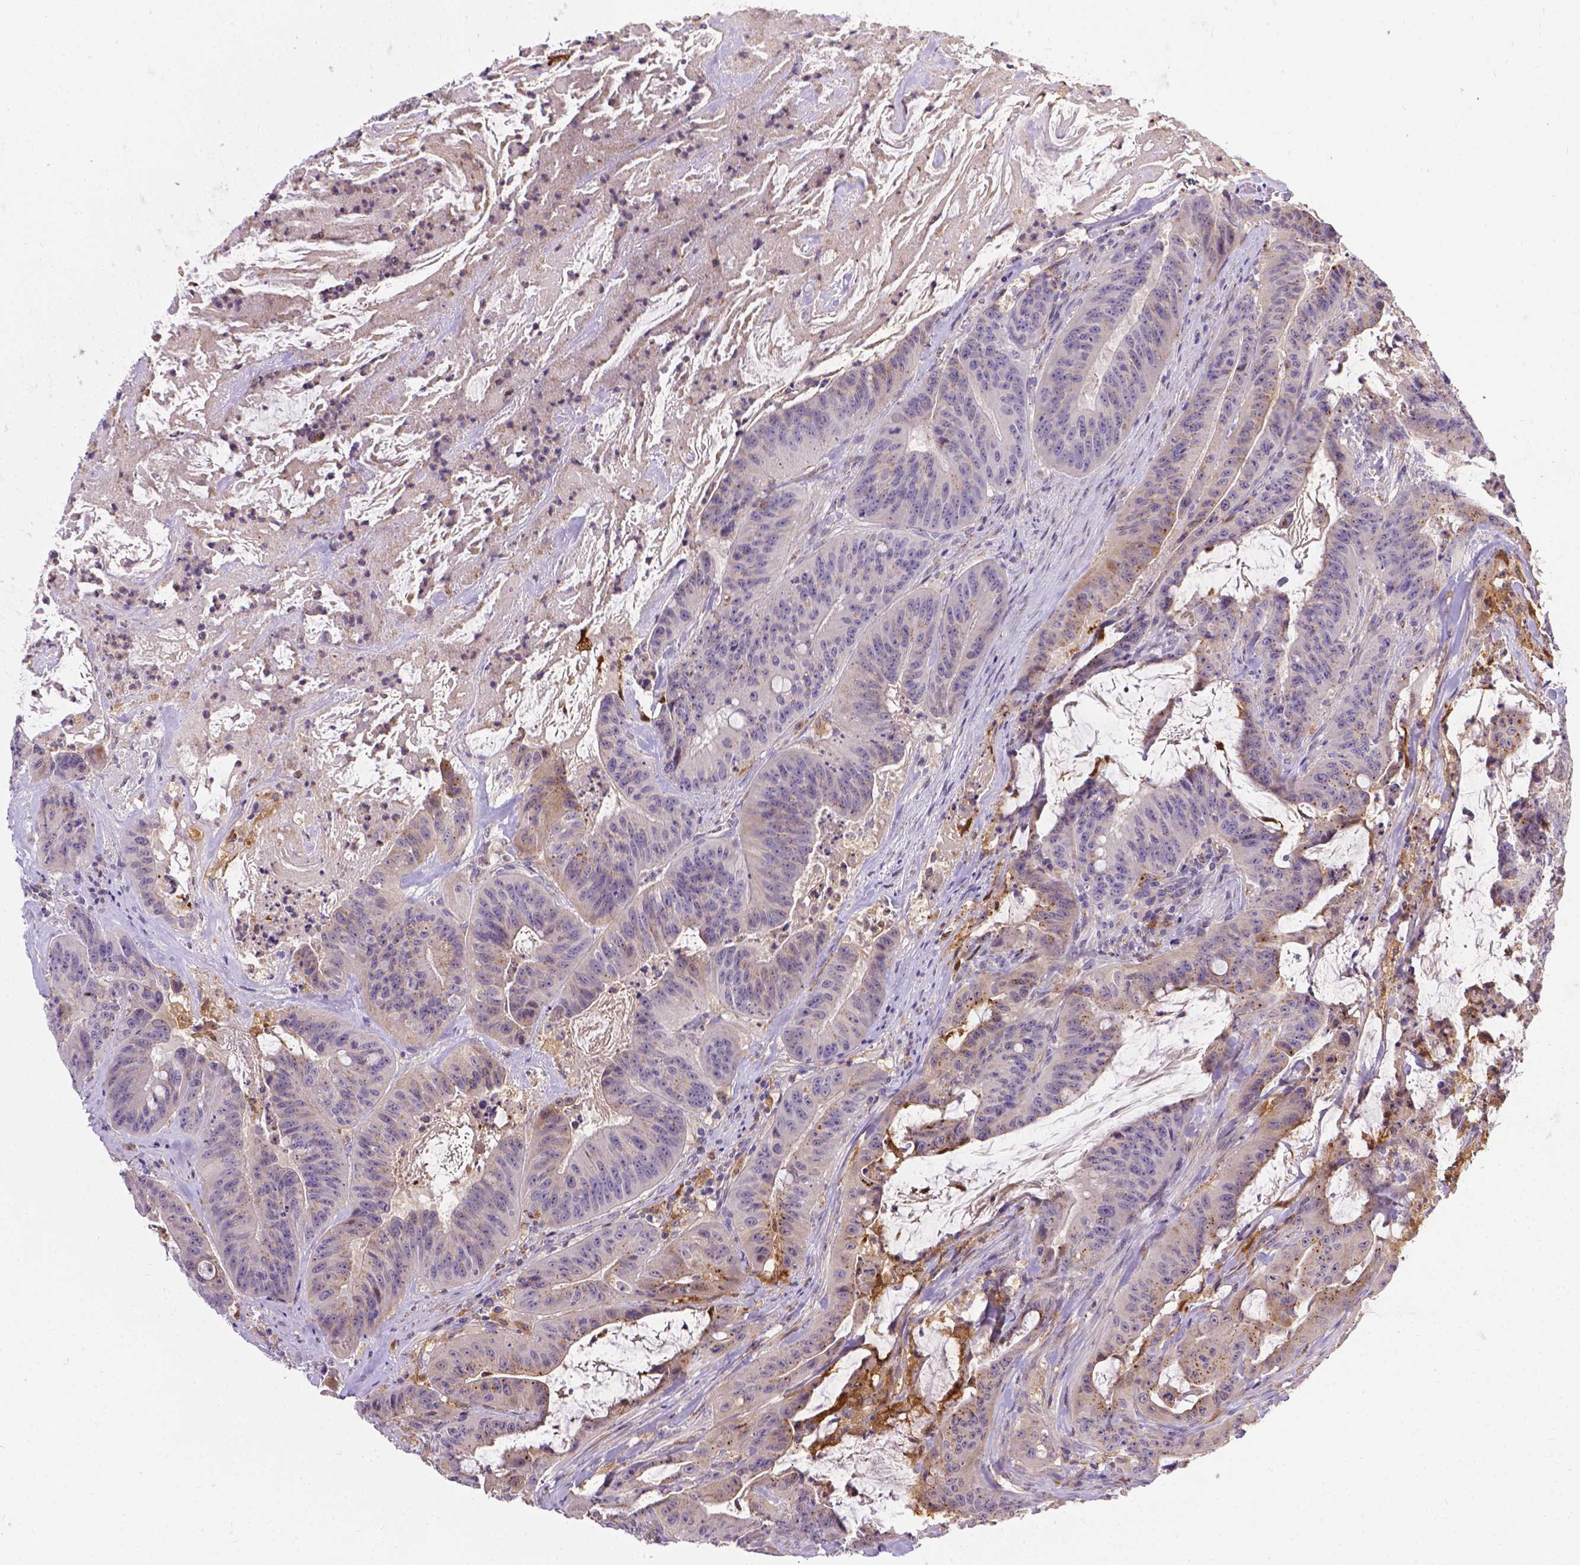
{"staining": {"intensity": "negative", "quantity": "none", "location": "none"}, "tissue": "colorectal cancer", "cell_type": "Tumor cells", "image_type": "cancer", "snomed": [{"axis": "morphology", "description": "Adenocarcinoma, NOS"}, {"axis": "topography", "description": "Colon"}], "caption": "A high-resolution image shows IHC staining of colorectal adenocarcinoma, which shows no significant staining in tumor cells.", "gene": "TM4SF18", "patient": {"sex": "male", "age": 33}}